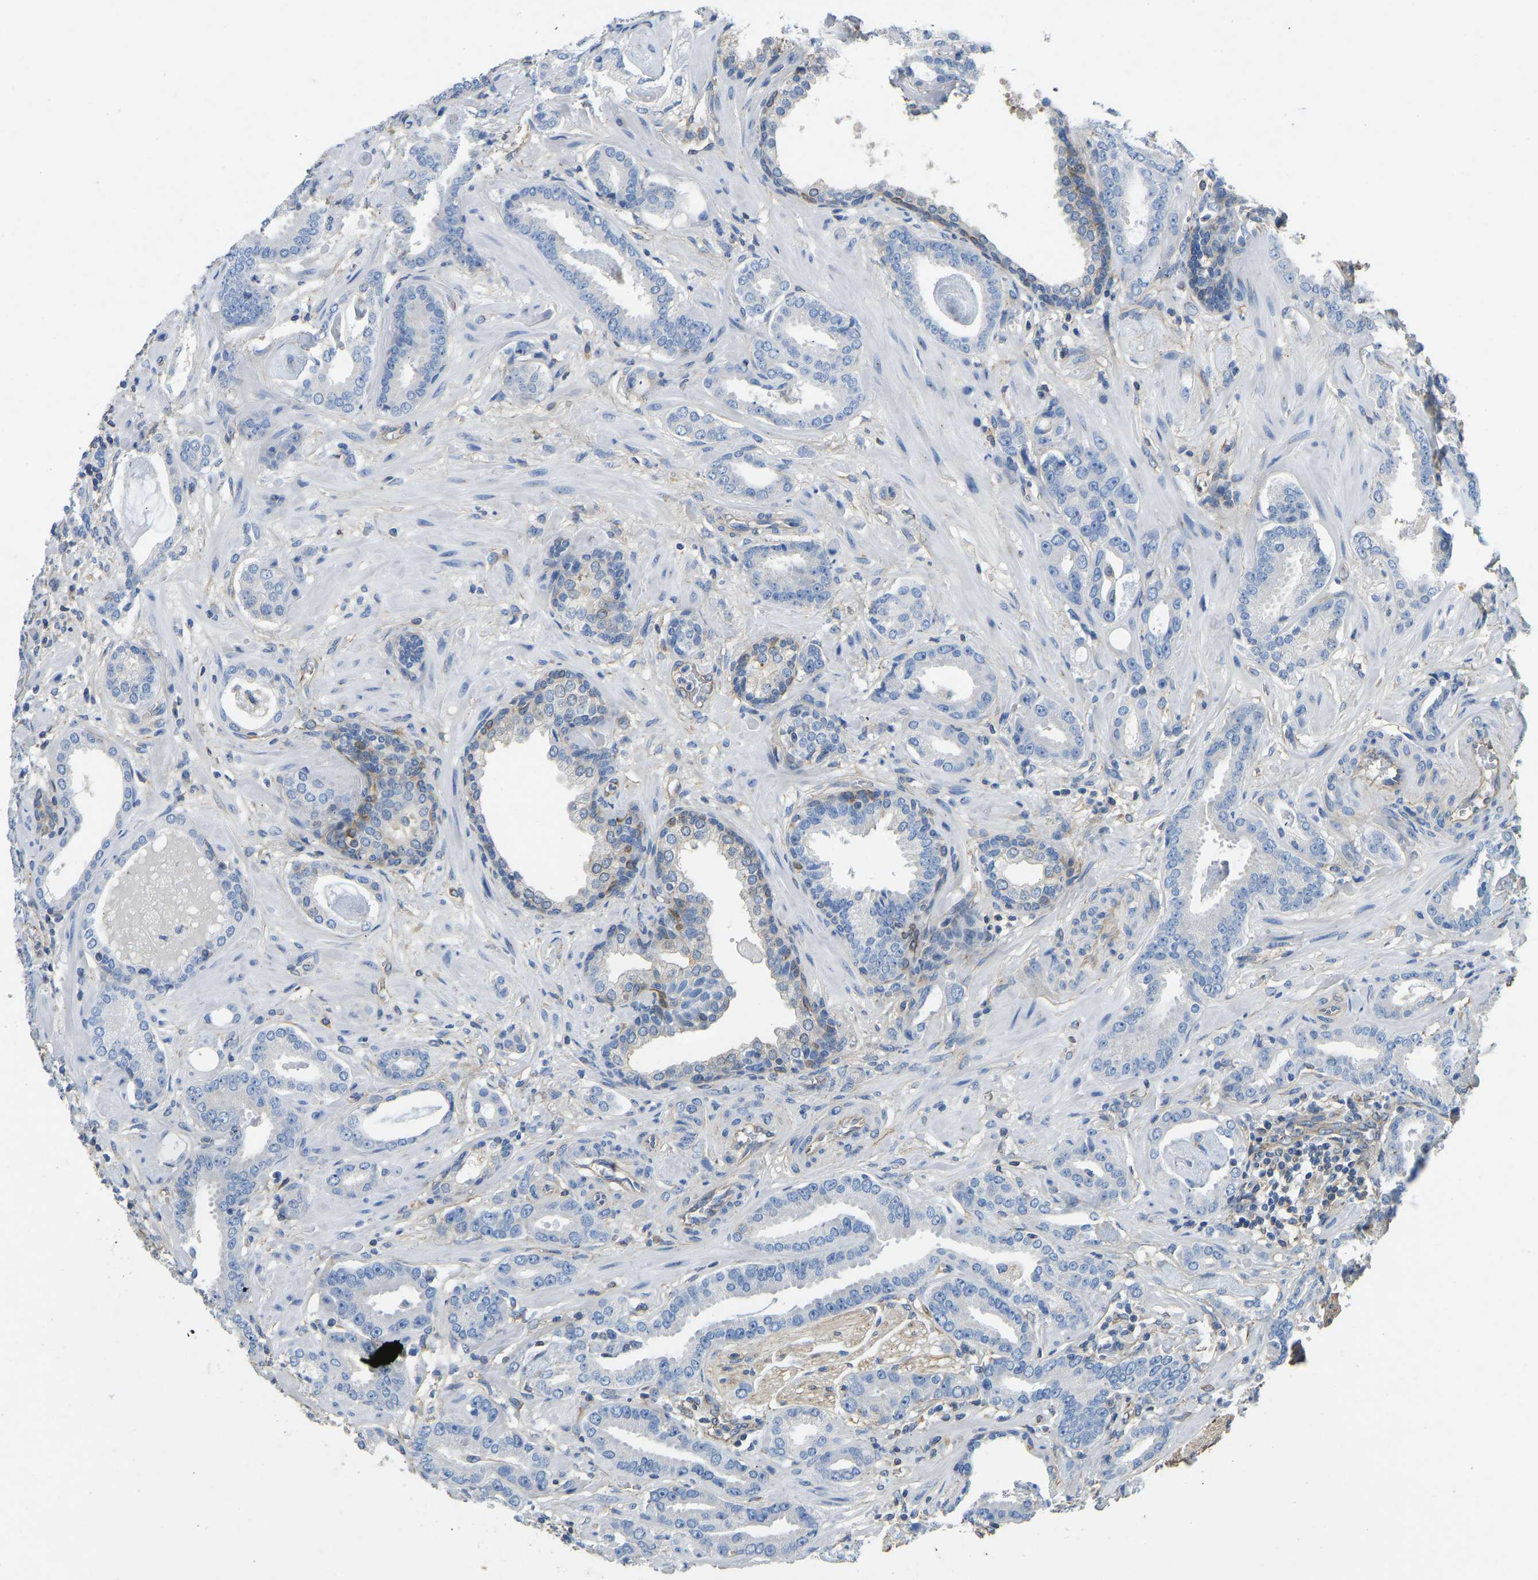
{"staining": {"intensity": "negative", "quantity": "none", "location": "none"}, "tissue": "prostate cancer", "cell_type": "Tumor cells", "image_type": "cancer", "snomed": [{"axis": "morphology", "description": "Adenocarcinoma, Low grade"}, {"axis": "topography", "description": "Prostate"}], "caption": "Protein analysis of prostate cancer exhibits no significant expression in tumor cells.", "gene": "TECTA", "patient": {"sex": "male", "age": 53}}